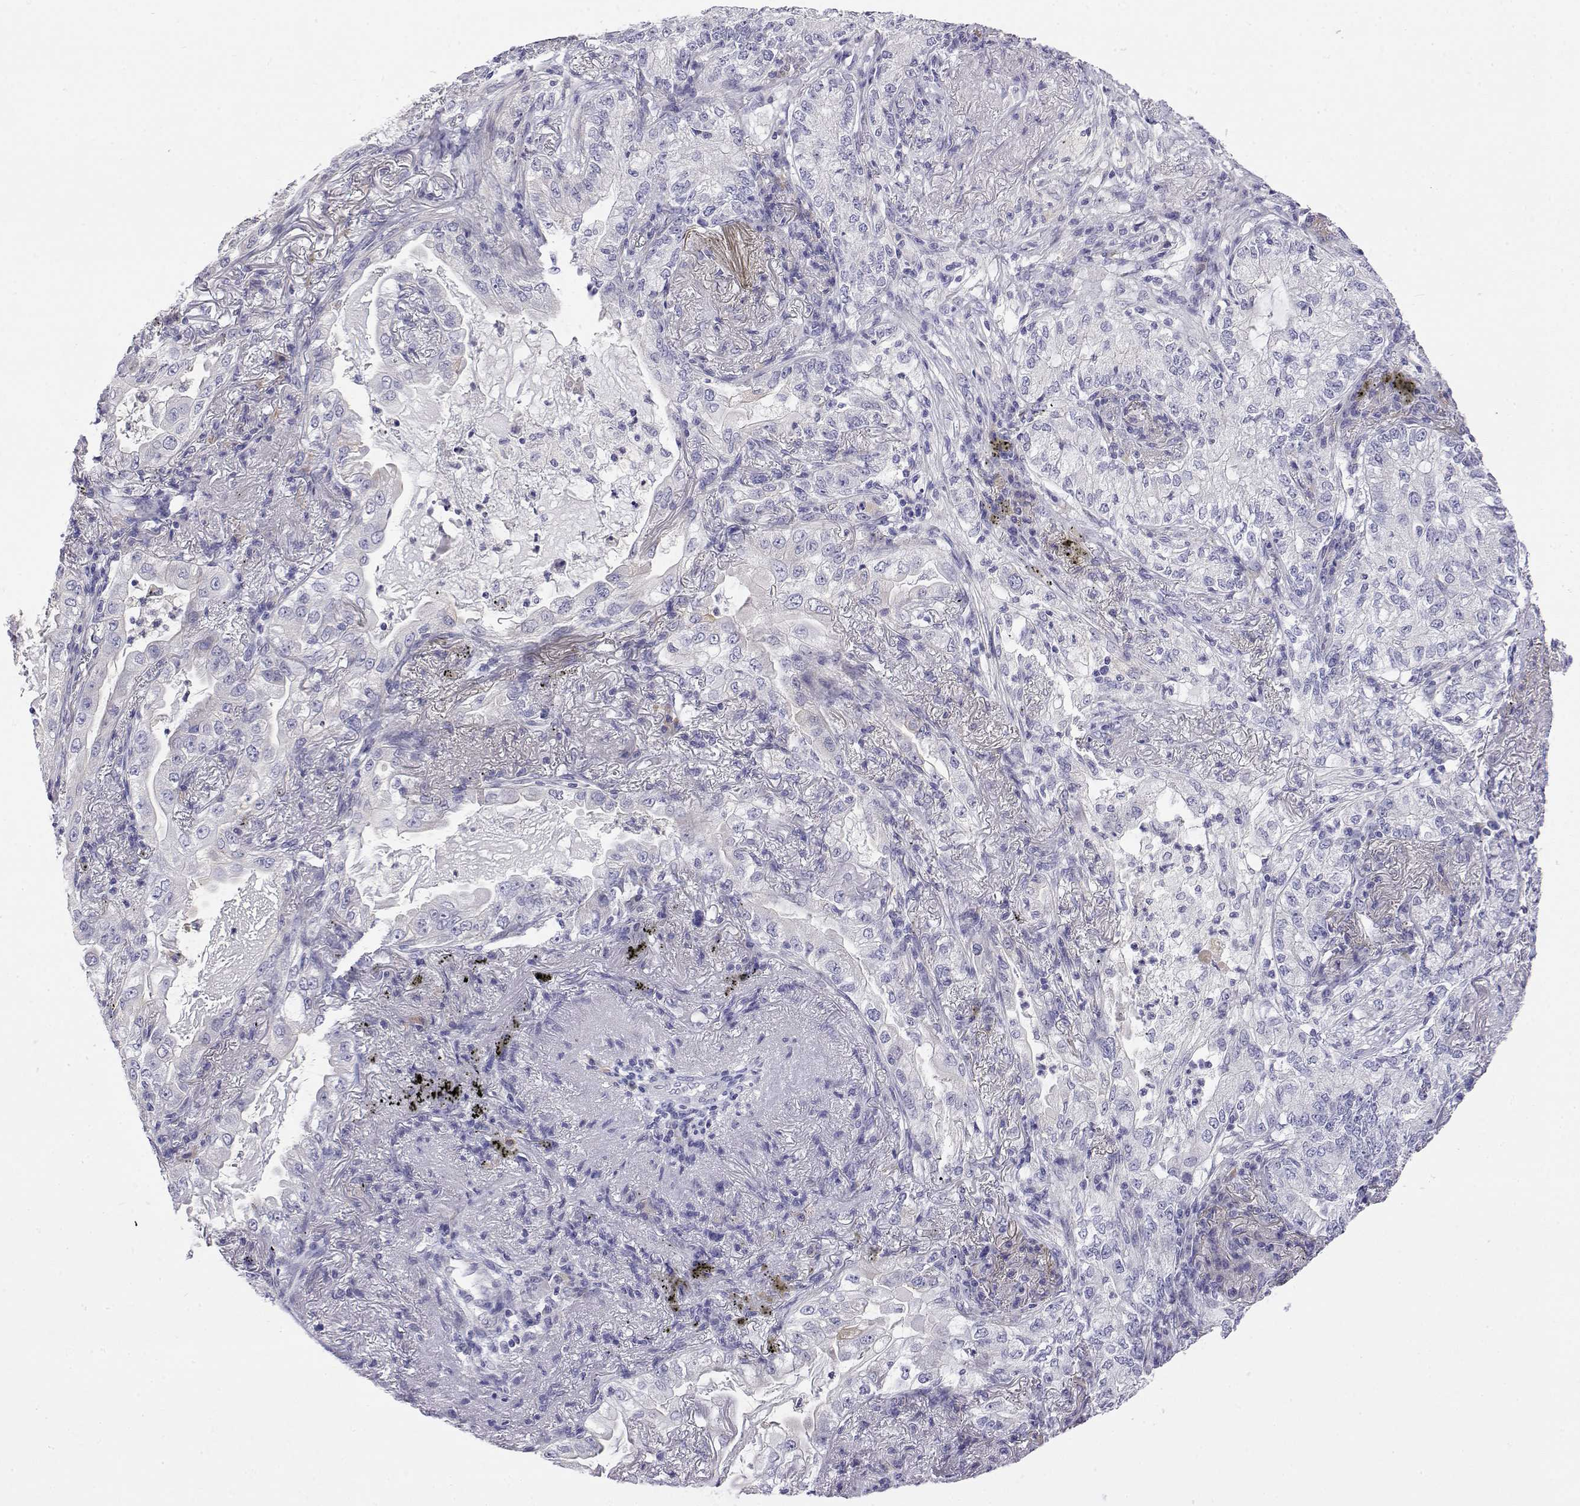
{"staining": {"intensity": "negative", "quantity": "none", "location": "none"}, "tissue": "lung cancer", "cell_type": "Tumor cells", "image_type": "cancer", "snomed": [{"axis": "morphology", "description": "Adenocarcinoma, NOS"}, {"axis": "topography", "description": "Lung"}], "caption": "The immunohistochemistry photomicrograph has no significant positivity in tumor cells of adenocarcinoma (lung) tissue.", "gene": "LY6D", "patient": {"sex": "female", "age": 73}}